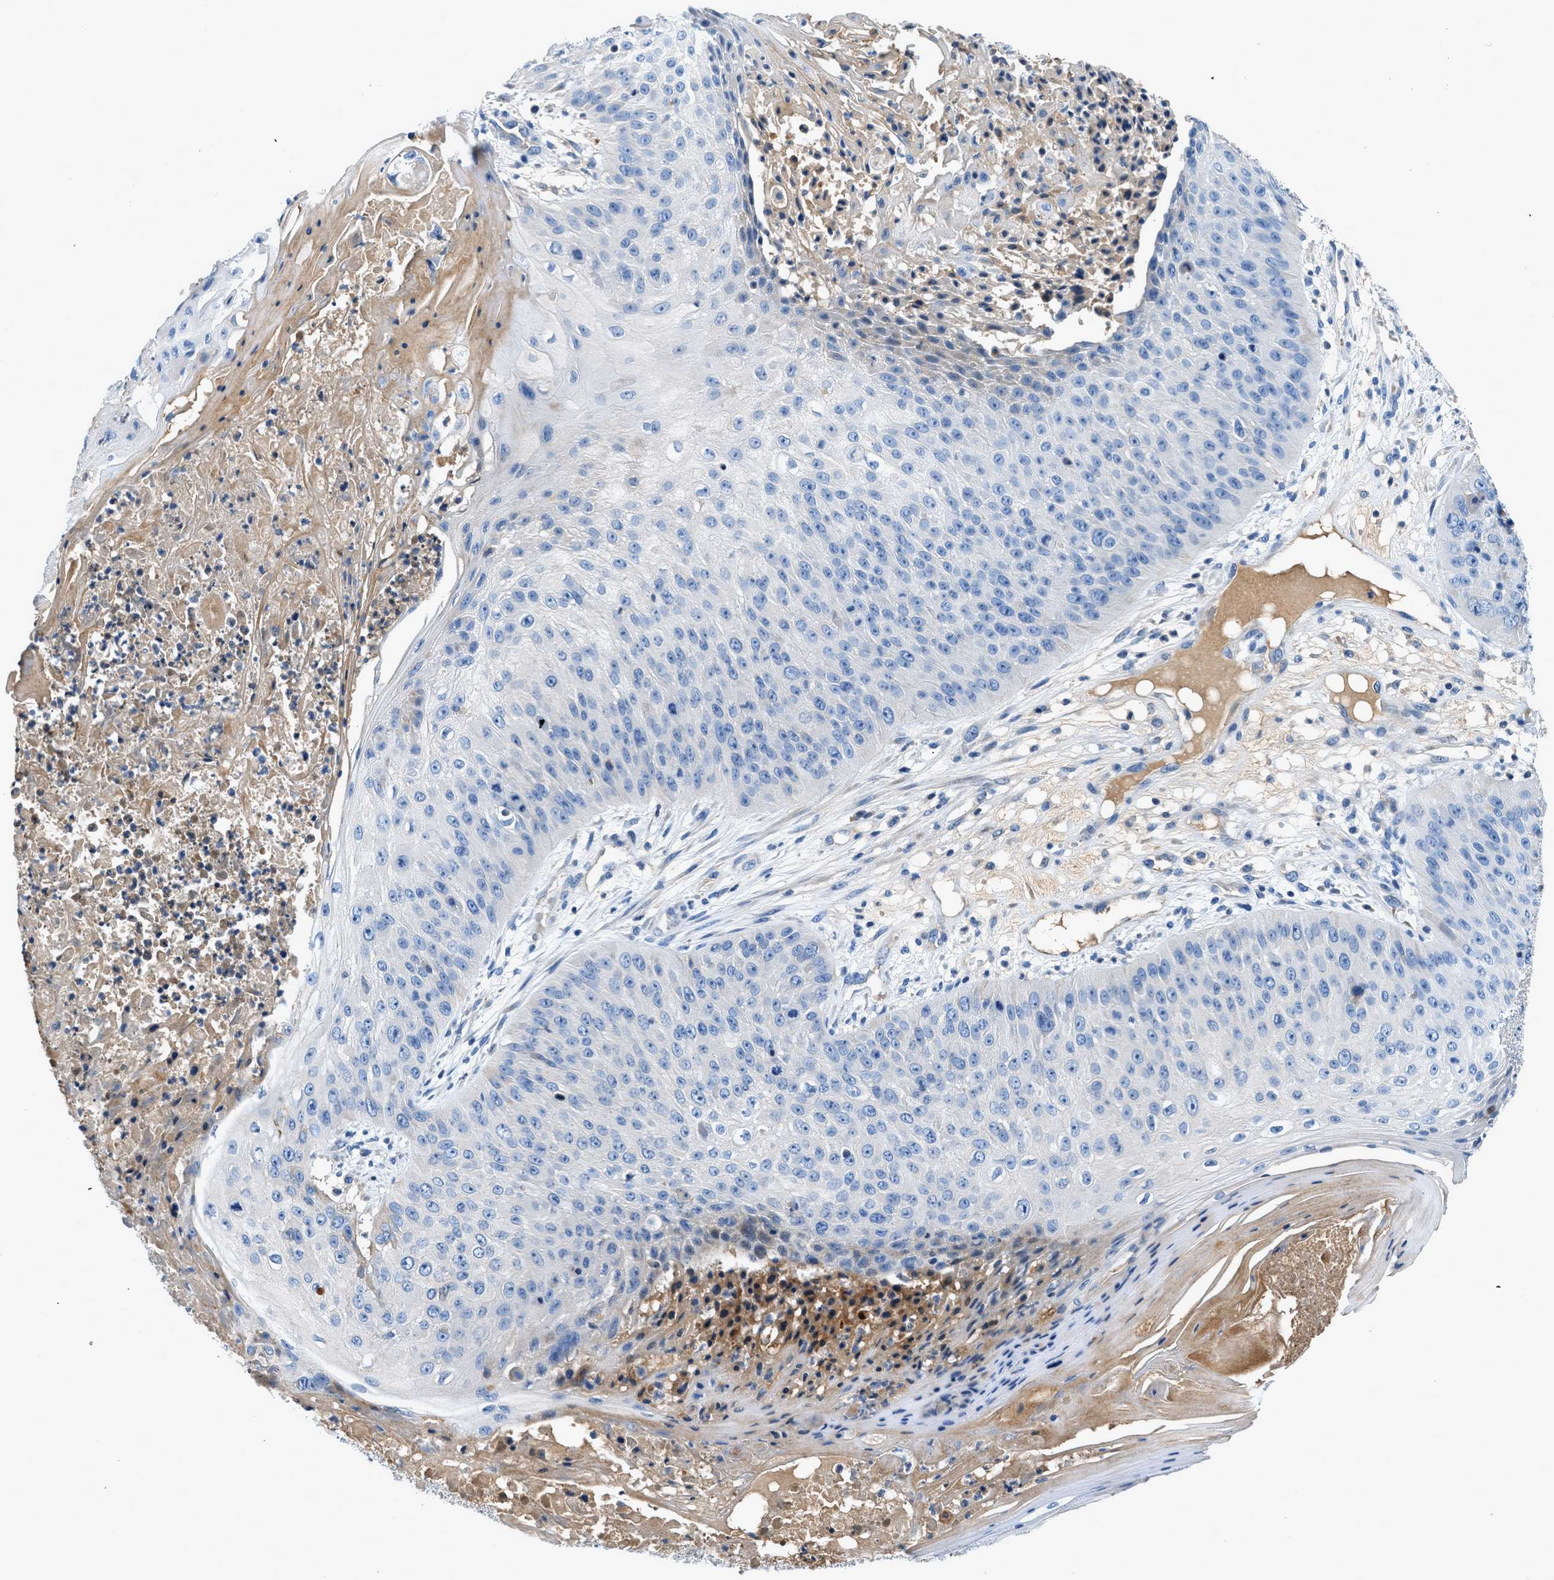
{"staining": {"intensity": "negative", "quantity": "none", "location": "none"}, "tissue": "skin cancer", "cell_type": "Tumor cells", "image_type": "cancer", "snomed": [{"axis": "morphology", "description": "Squamous cell carcinoma, NOS"}, {"axis": "topography", "description": "Skin"}], "caption": "This is a histopathology image of immunohistochemistry (IHC) staining of squamous cell carcinoma (skin), which shows no positivity in tumor cells.", "gene": "RWDD2B", "patient": {"sex": "female", "age": 80}}